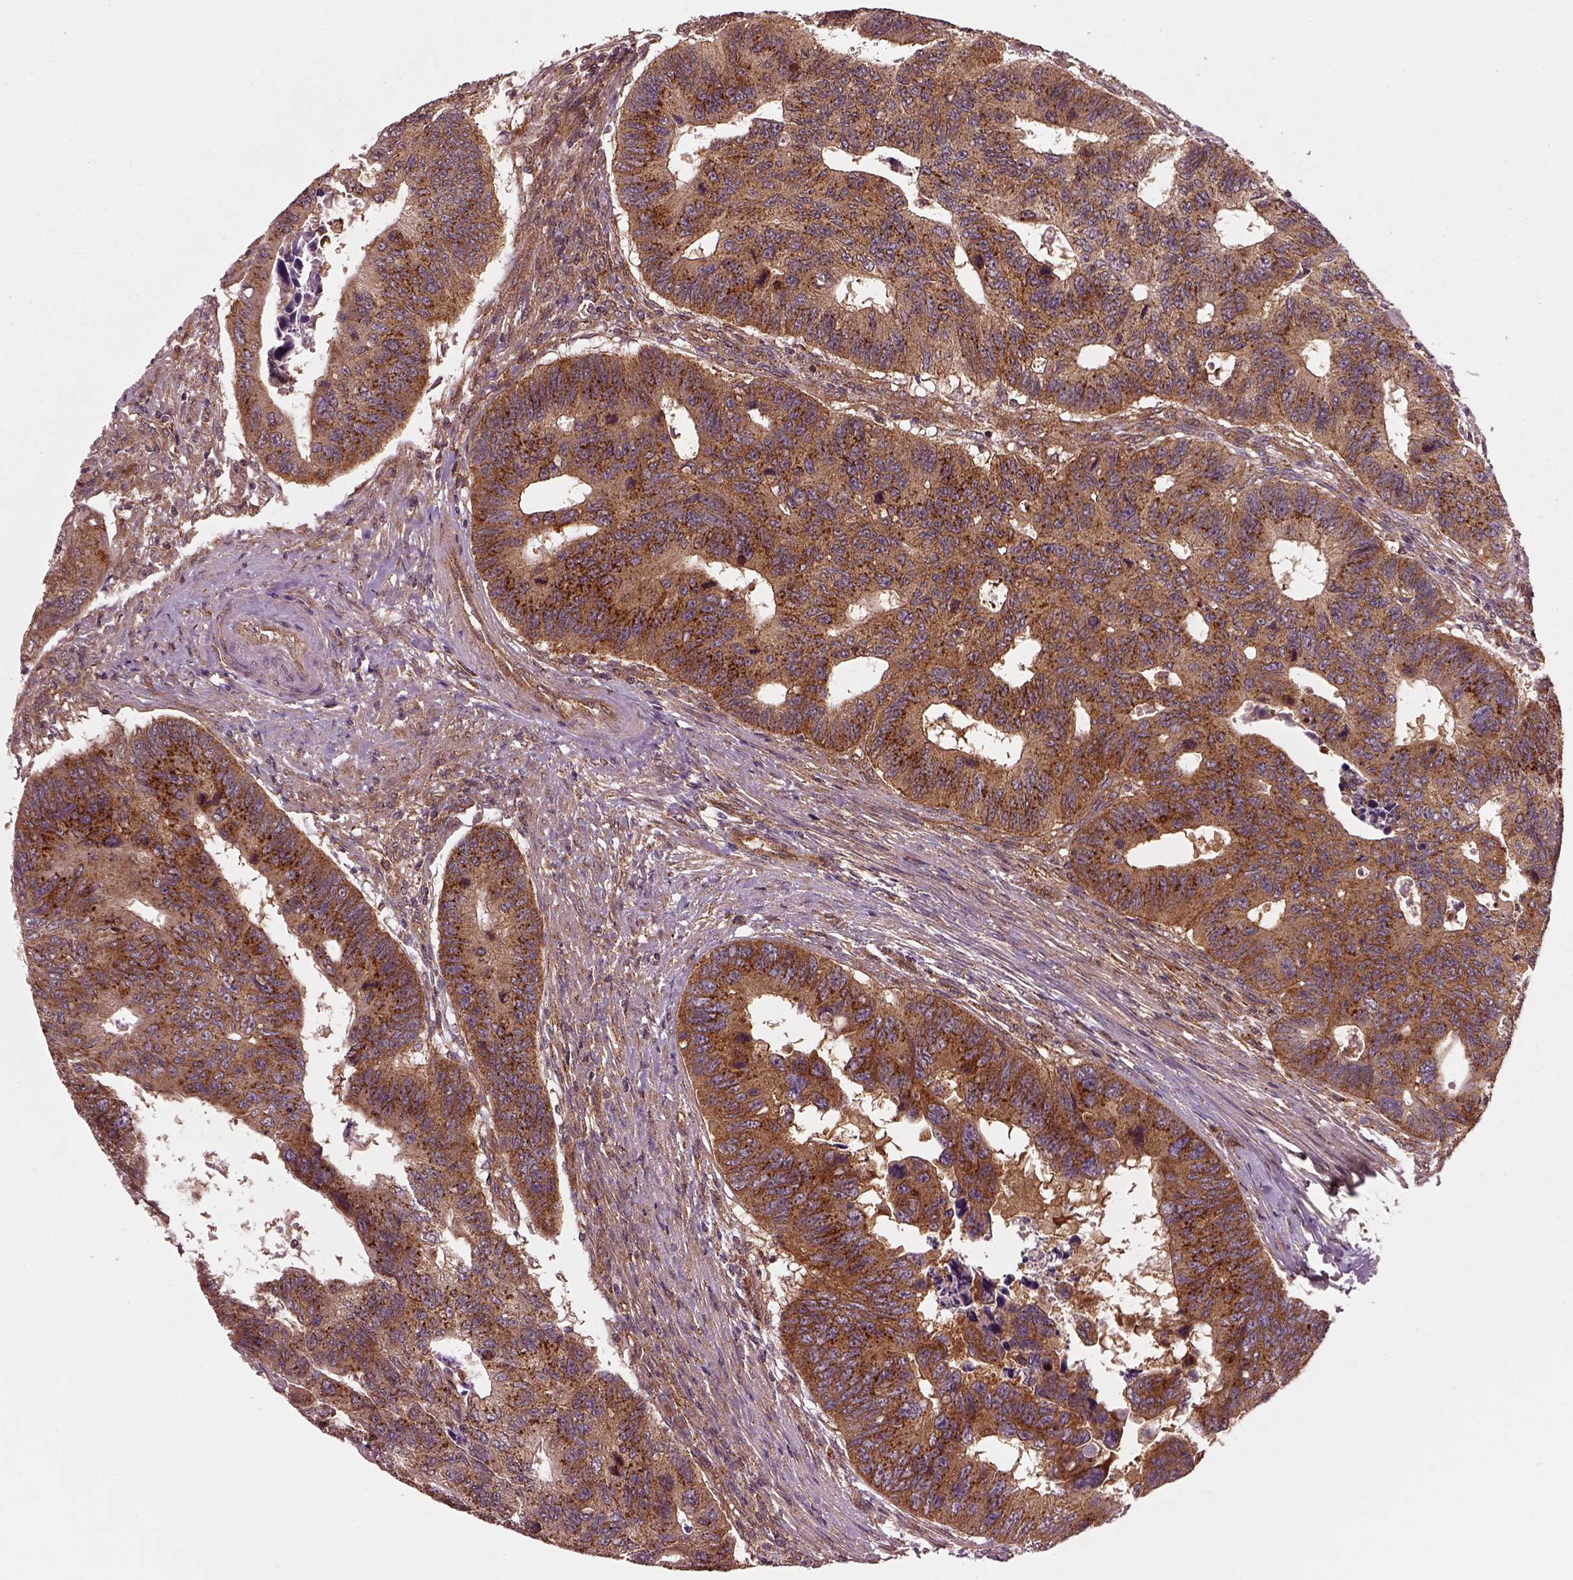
{"staining": {"intensity": "strong", "quantity": "25%-75%", "location": "cytoplasmic/membranous"}, "tissue": "colorectal cancer", "cell_type": "Tumor cells", "image_type": "cancer", "snomed": [{"axis": "morphology", "description": "Adenocarcinoma, NOS"}, {"axis": "topography", "description": "Rectum"}], "caption": "Tumor cells display high levels of strong cytoplasmic/membranous expression in about 25%-75% of cells in human colorectal cancer.", "gene": "WASHC2A", "patient": {"sex": "female", "age": 85}}